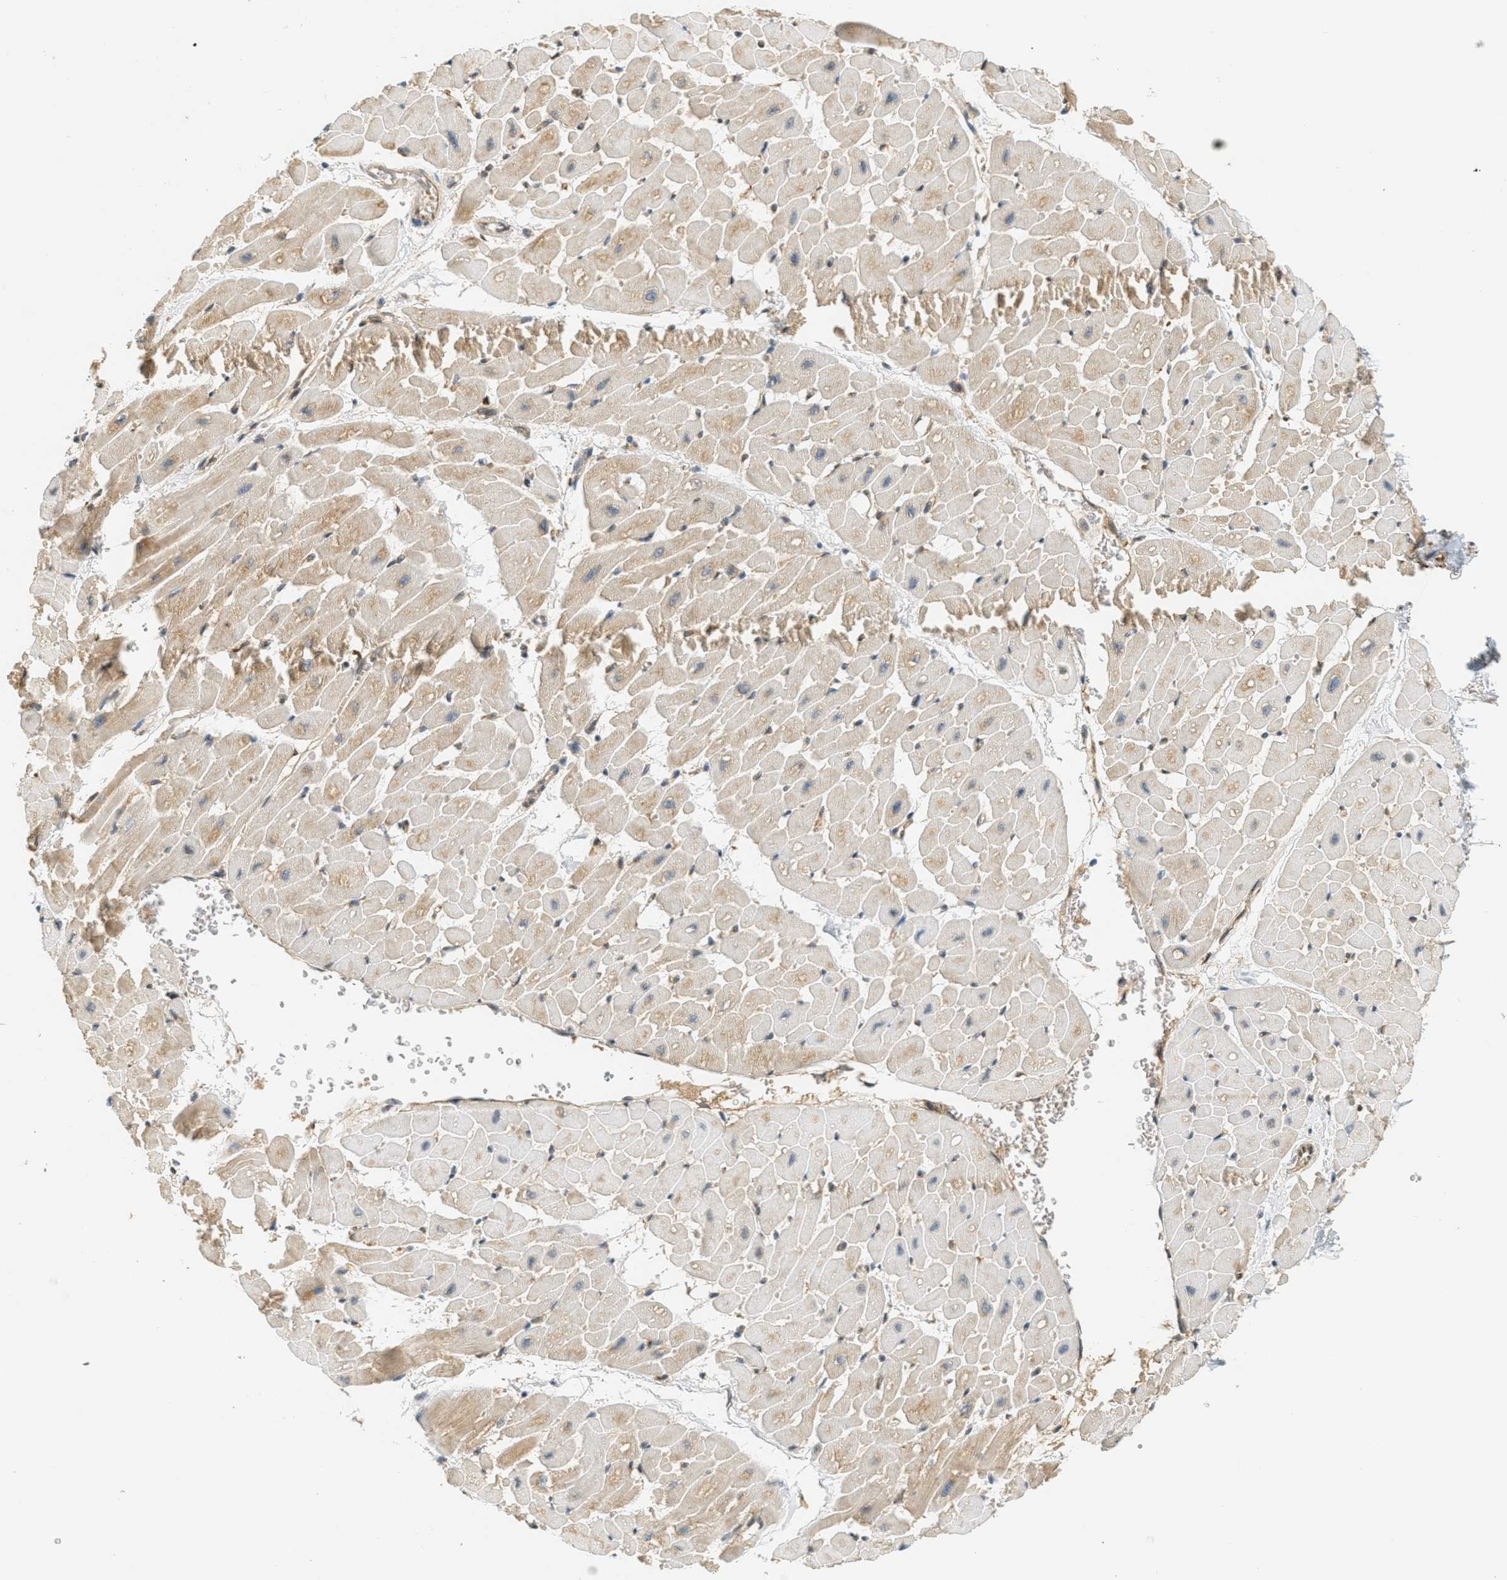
{"staining": {"intensity": "weak", "quantity": ">75%", "location": "cytoplasmic/membranous"}, "tissue": "heart muscle", "cell_type": "Cardiomyocytes", "image_type": "normal", "snomed": [{"axis": "morphology", "description": "Normal tissue, NOS"}, {"axis": "topography", "description": "Heart"}], "caption": "Protein expression analysis of normal heart muscle shows weak cytoplasmic/membranous expression in approximately >75% of cardiomyocytes.", "gene": "PDK1", "patient": {"sex": "male", "age": 45}}